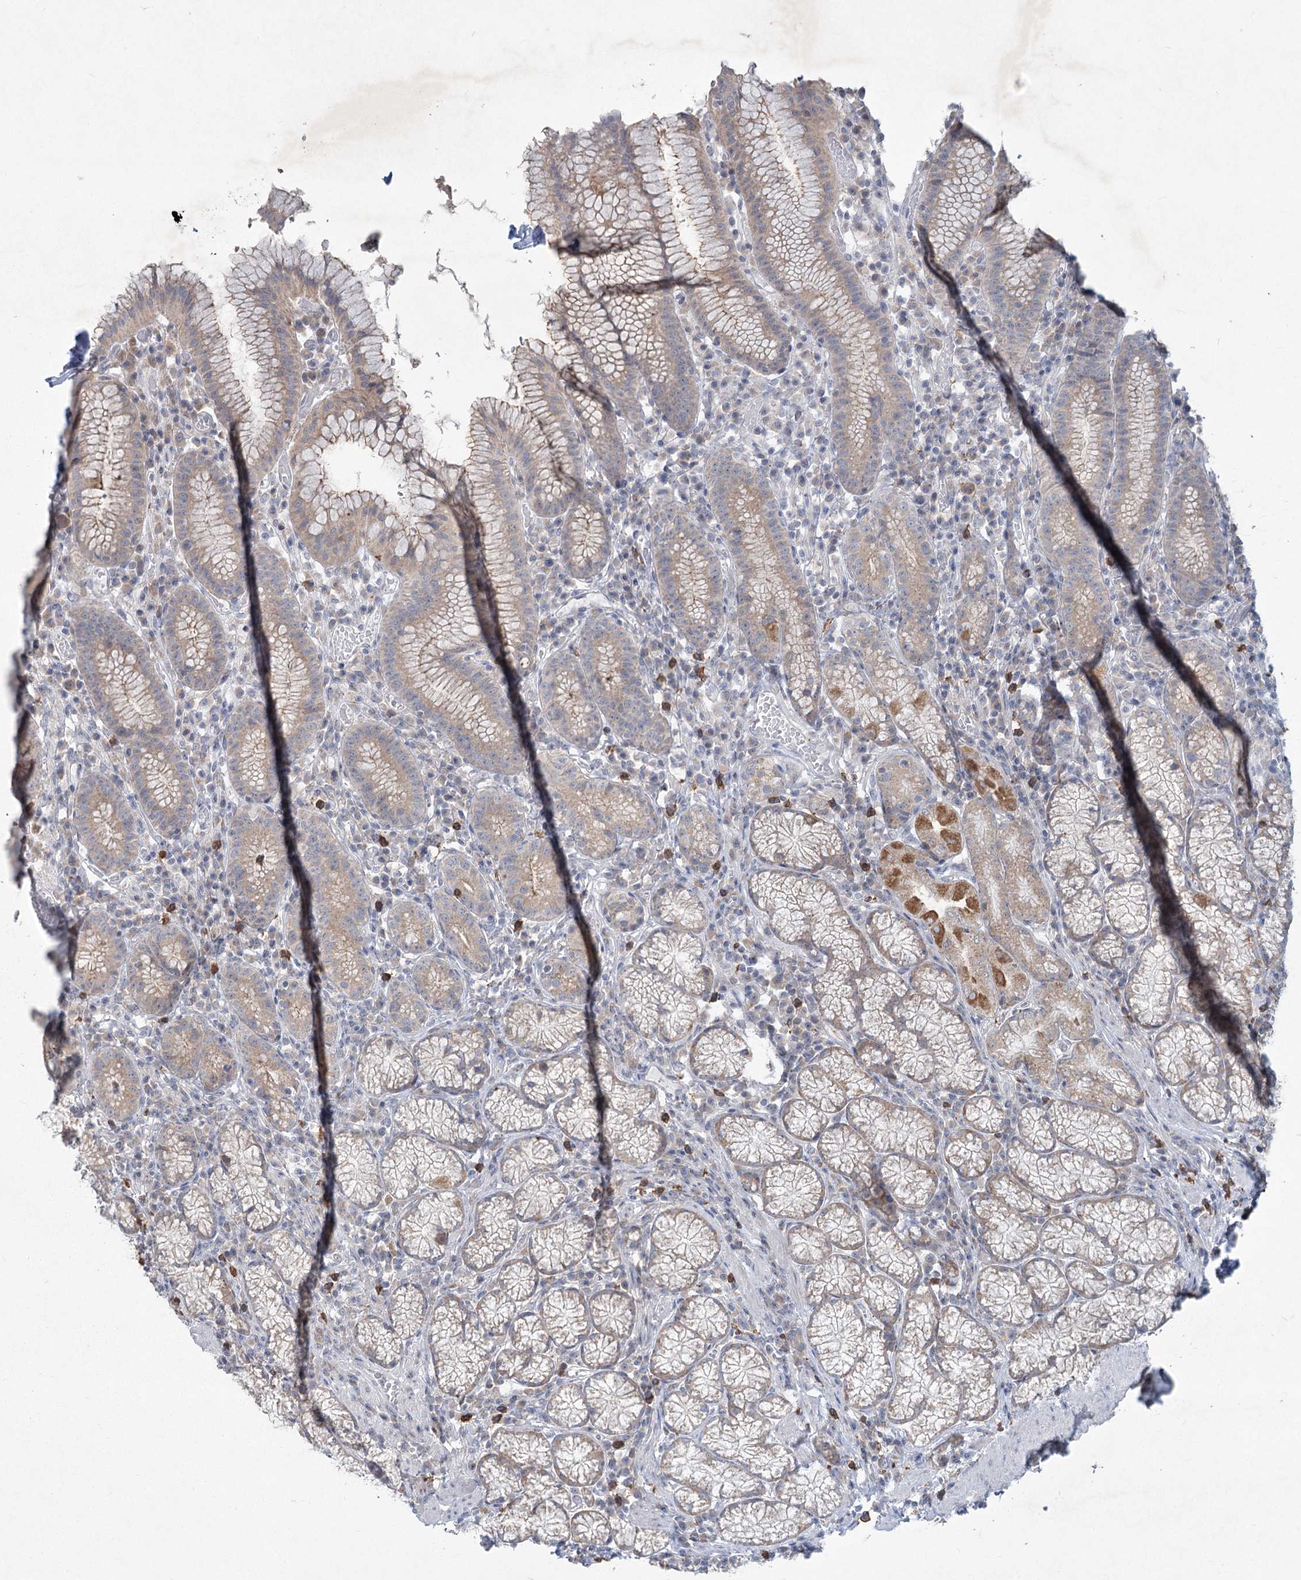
{"staining": {"intensity": "moderate", "quantity": "25%-75%", "location": "cytoplasmic/membranous"}, "tissue": "stomach", "cell_type": "Glandular cells", "image_type": "normal", "snomed": [{"axis": "morphology", "description": "Normal tissue, NOS"}, {"axis": "topography", "description": "Stomach"}], "caption": "IHC of normal human stomach shows medium levels of moderate cytoplasmic/membranous expression in approximately 25%-75% of glandular cells.", "gene": "PLA2G12A", "patient": {"sex": "male", "age": 55}}